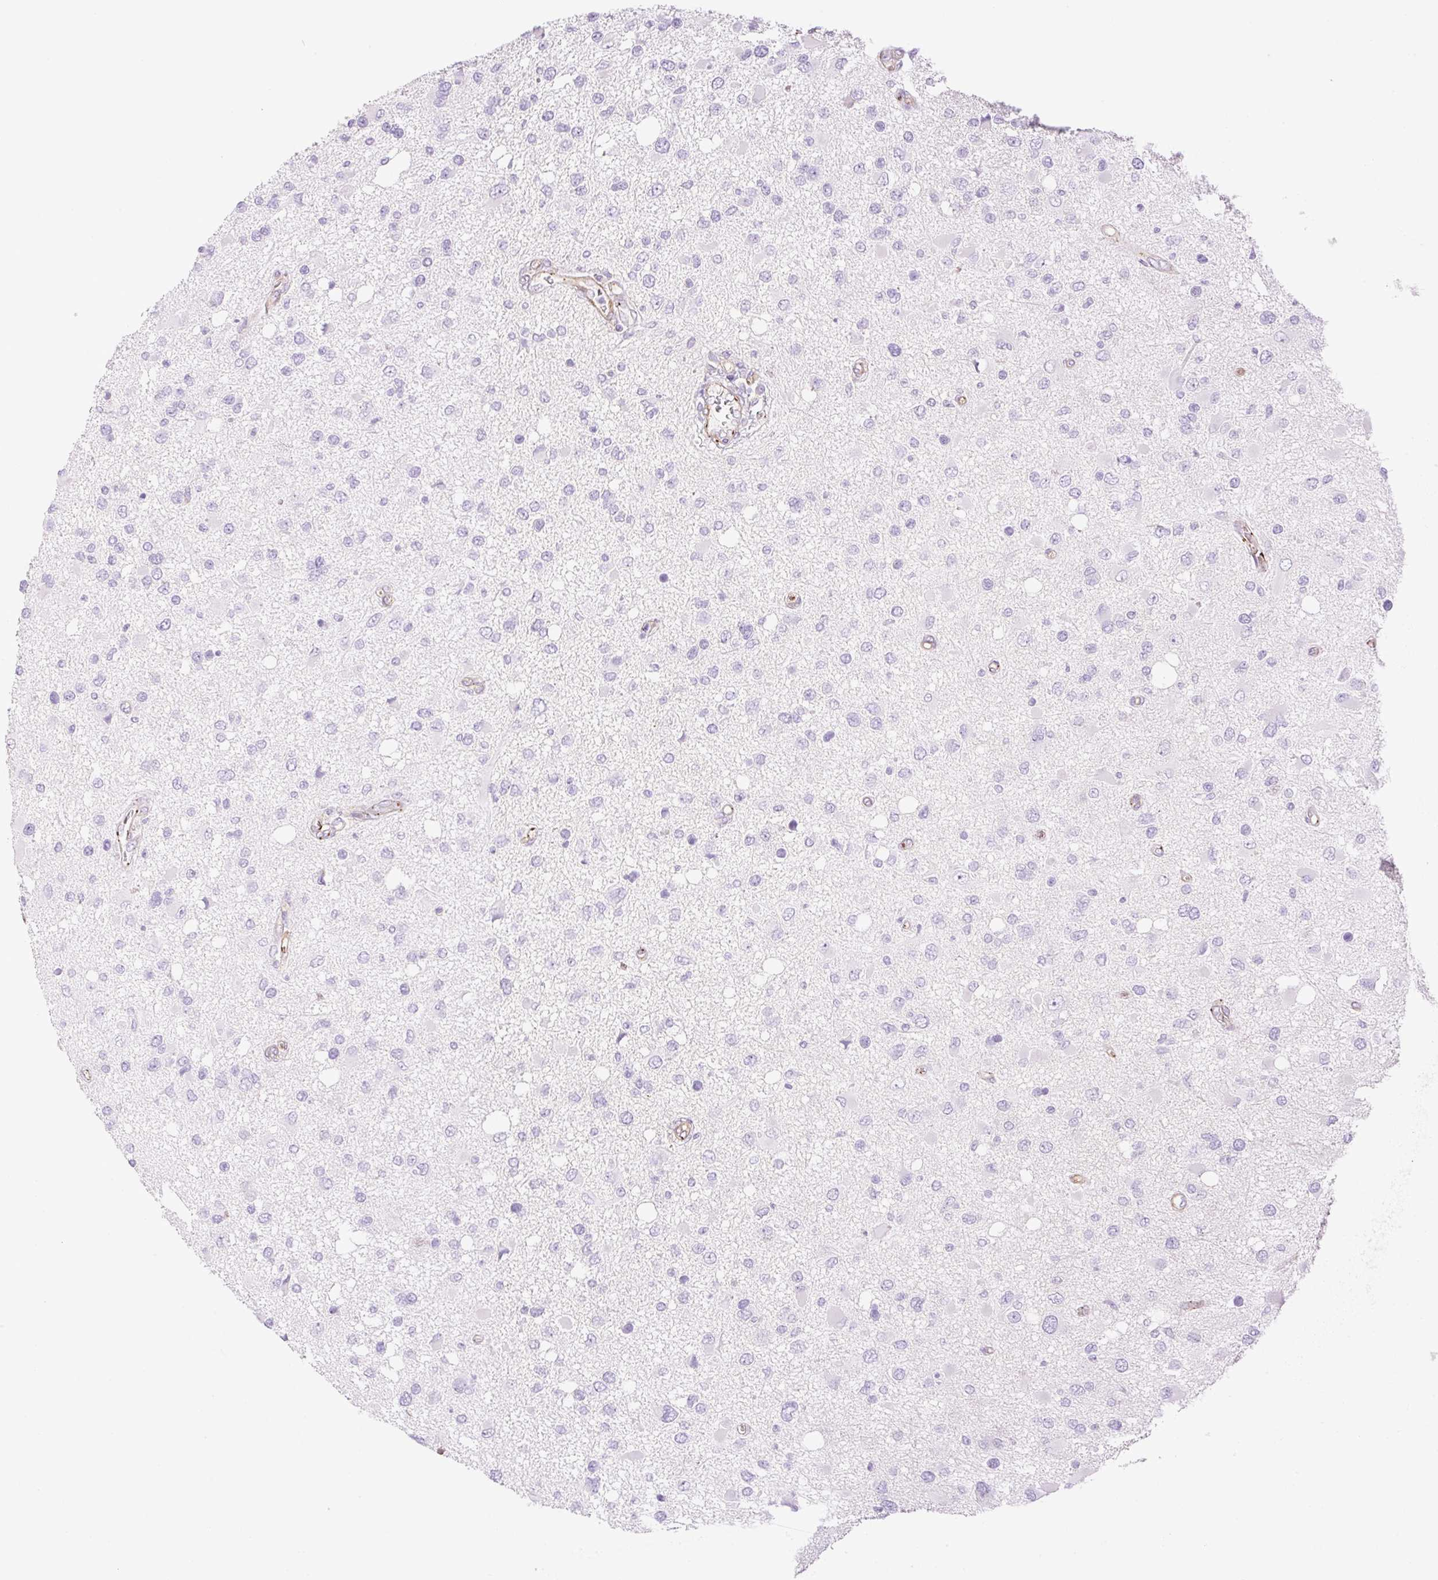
{"staining": {"intensity": "negative", "quantity": "none", "location": "none"}, "tissue": "glioma", "cell_type": "Tumor cells", "image_type": "cancer", "snomed": [{"axis": "morphology", "description": "Glioma, malignant, High grade"}, {"axis": "topography", "description": "Brain"}], "caption": "The IHC image has no significant expression in tumor cells of glioma tissue. The staining is performed using DAB brown chromogen with nuclei counter-stained in using hematoxylin.", "gene": "EHD3", "patient": {"sex": "male", "age": 53}}